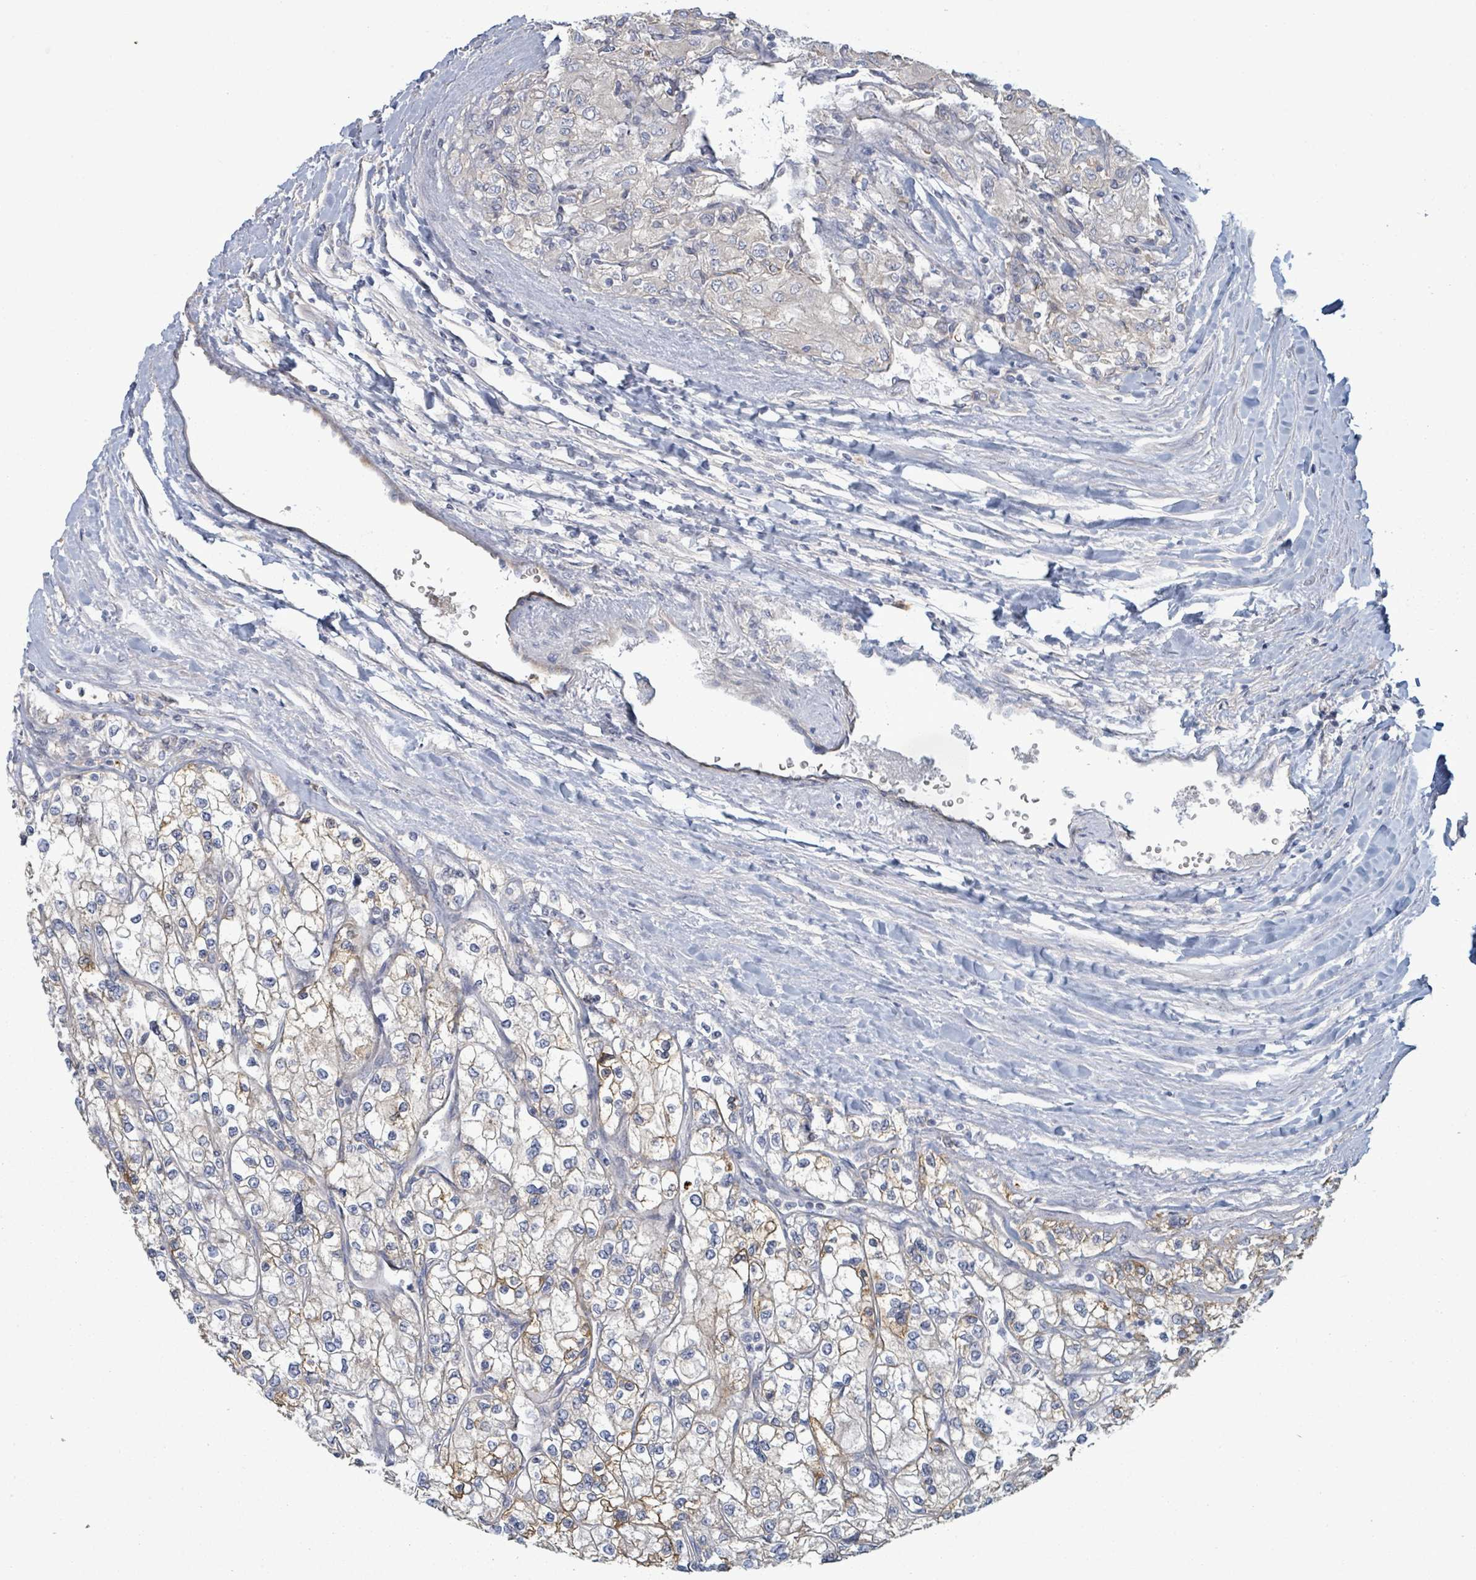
{"staining": {"intensity": "weak", "quantity": "<25%", "location": "cytoplasmic/membranous"}, "tissue": "renal cancer", "cell_type": "Tumor cells", "image_type": "cancer", "snomed": [{"axis": "morphology", "description": "Adenocarcinoma, NOS"}, {"axis": "topography", "description": "Kidney"}], "caption": "DAB immunohistochemical staining of renal adenocarcinoma shows no significant positivity in tumor cells.", "gene": "COL13A1", "patient": {"sex": "male", "age": 80}}